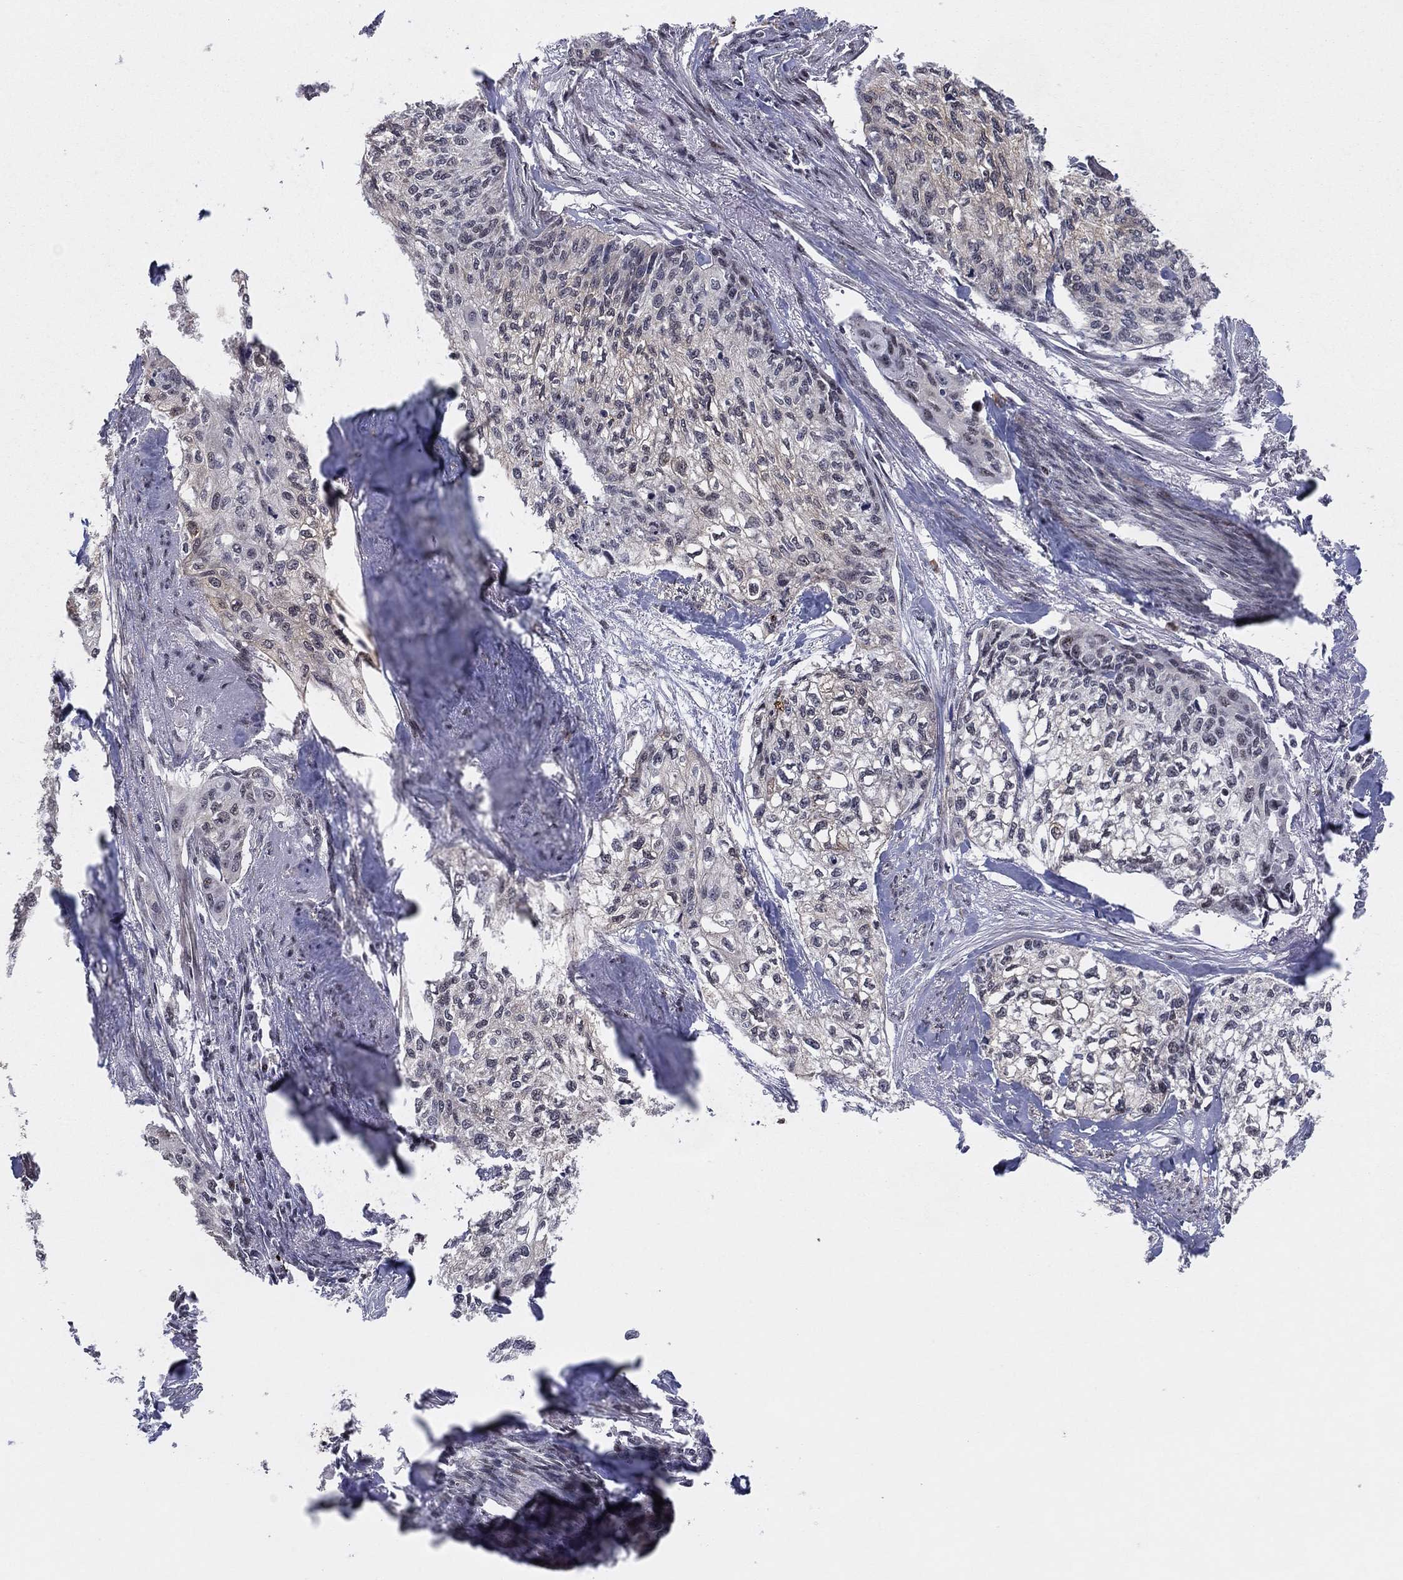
{"staining": {"intensity": "negative", "quantity": "none", "location": "none"}, "tissue": "cervical cancer", "cell_type": "Tumor cells", "image_type": "cancer", "snomed": [{"axis": "morphology", "description": "Squamous cell carcinoma, NOS"}, {"axis": "topography", "description": "Cervix"}], "caption": "Immunohistochemistry (IHC) of cervical squamous cell carcinoma demonstrates no expression in tumor cells.", "gene": "ZNF395", "patient": {"sex": "female", "age": 58}}